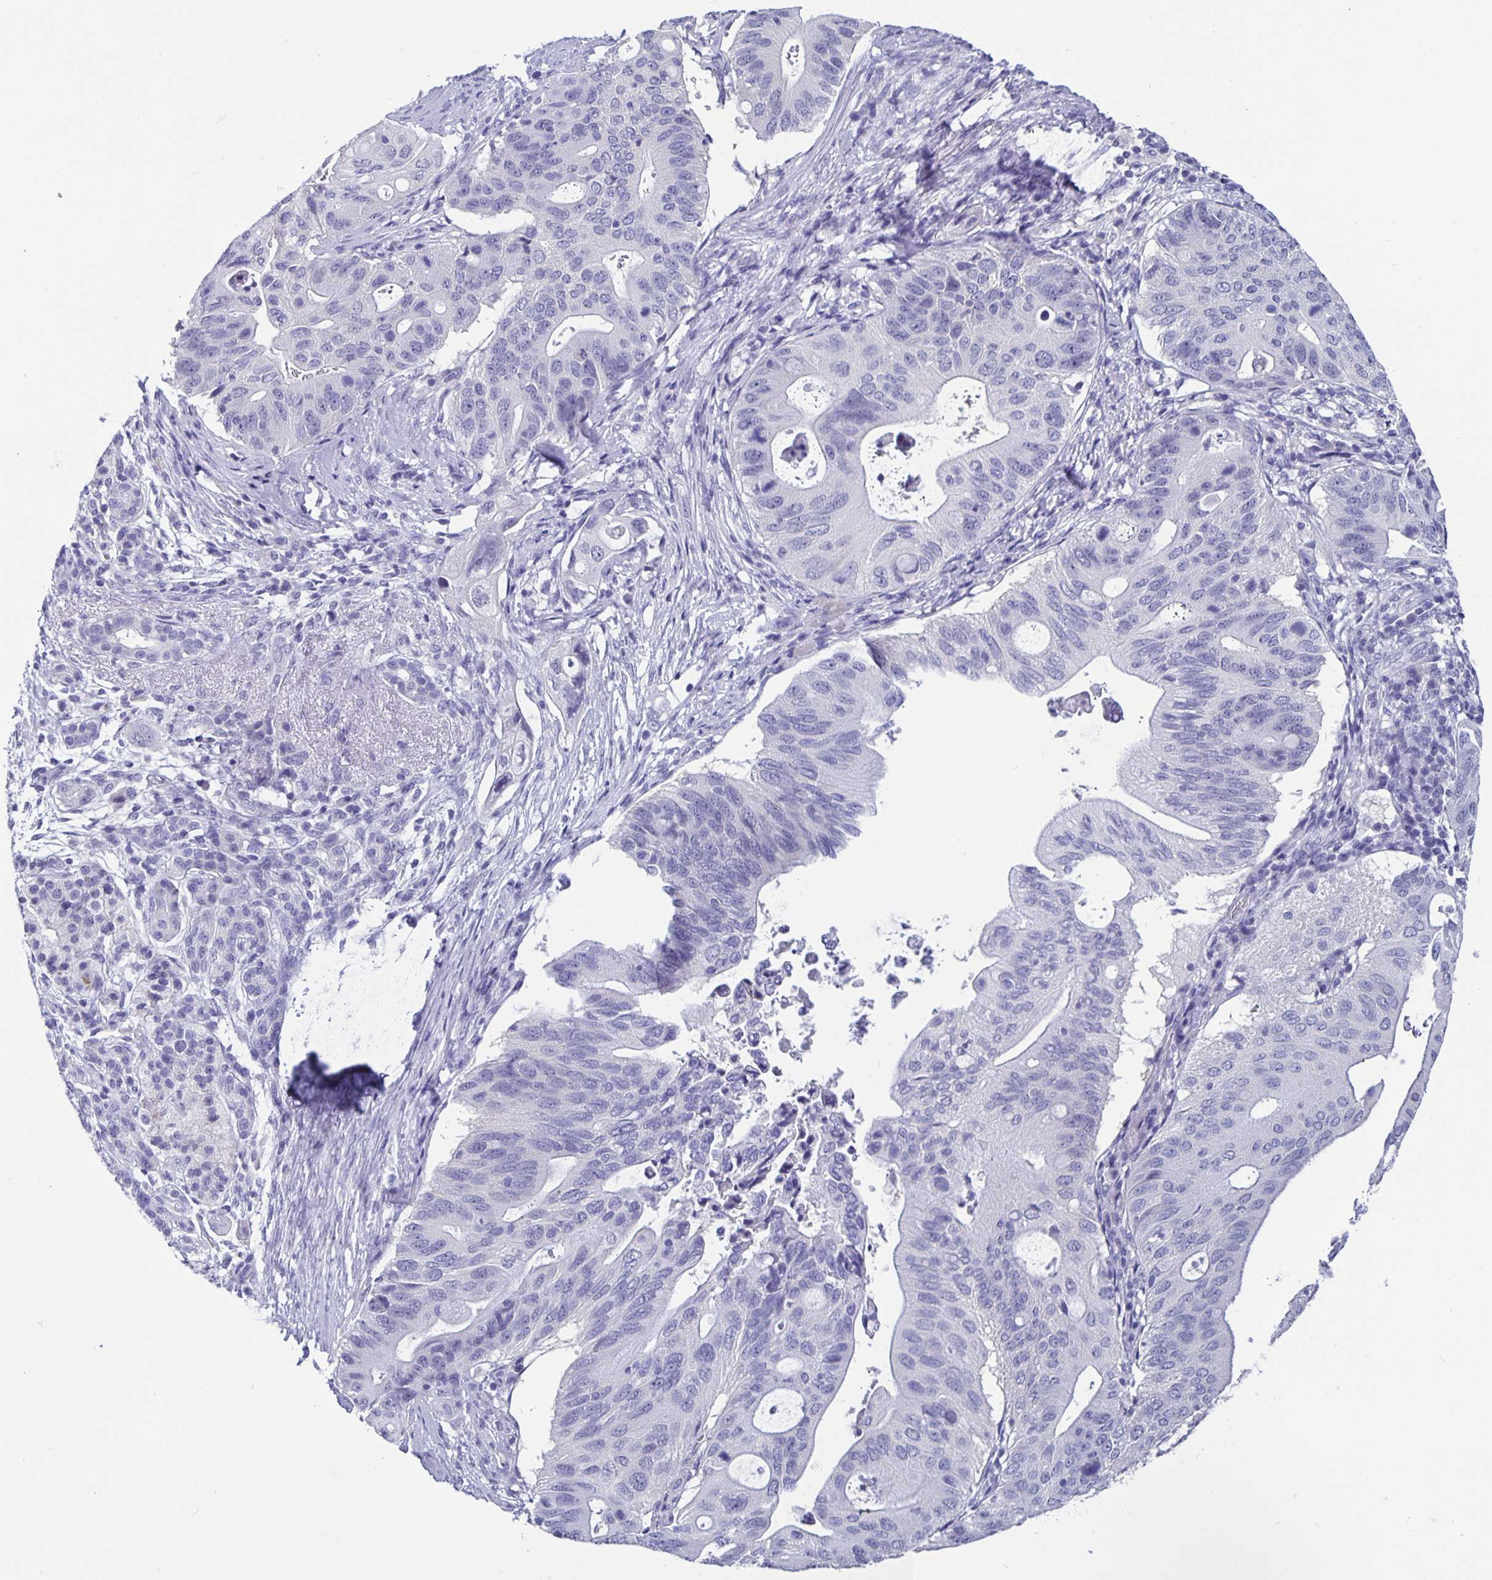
{"staining": {"intensity": "negative", "quantity": "none", "location": "none"}, "tissue": "pancreatic cancer", "cell_type": "Tumor cells", "image_type": "cancer", "snomed": [{"axis": "morphology", "description": "Adenocarcinoma, NOS"}, {"axis": "topography", "description": "Pancreas"}], "caption": "Image shows no significant protein staining in tumor cells of pancreatic cancer (adenocarcinoma). (DAB immunohistochemistry visualized using brightfield microscopy, high magnification).", "gene": "ODF3B", "patient": {"sex": "female", "age": 72}}